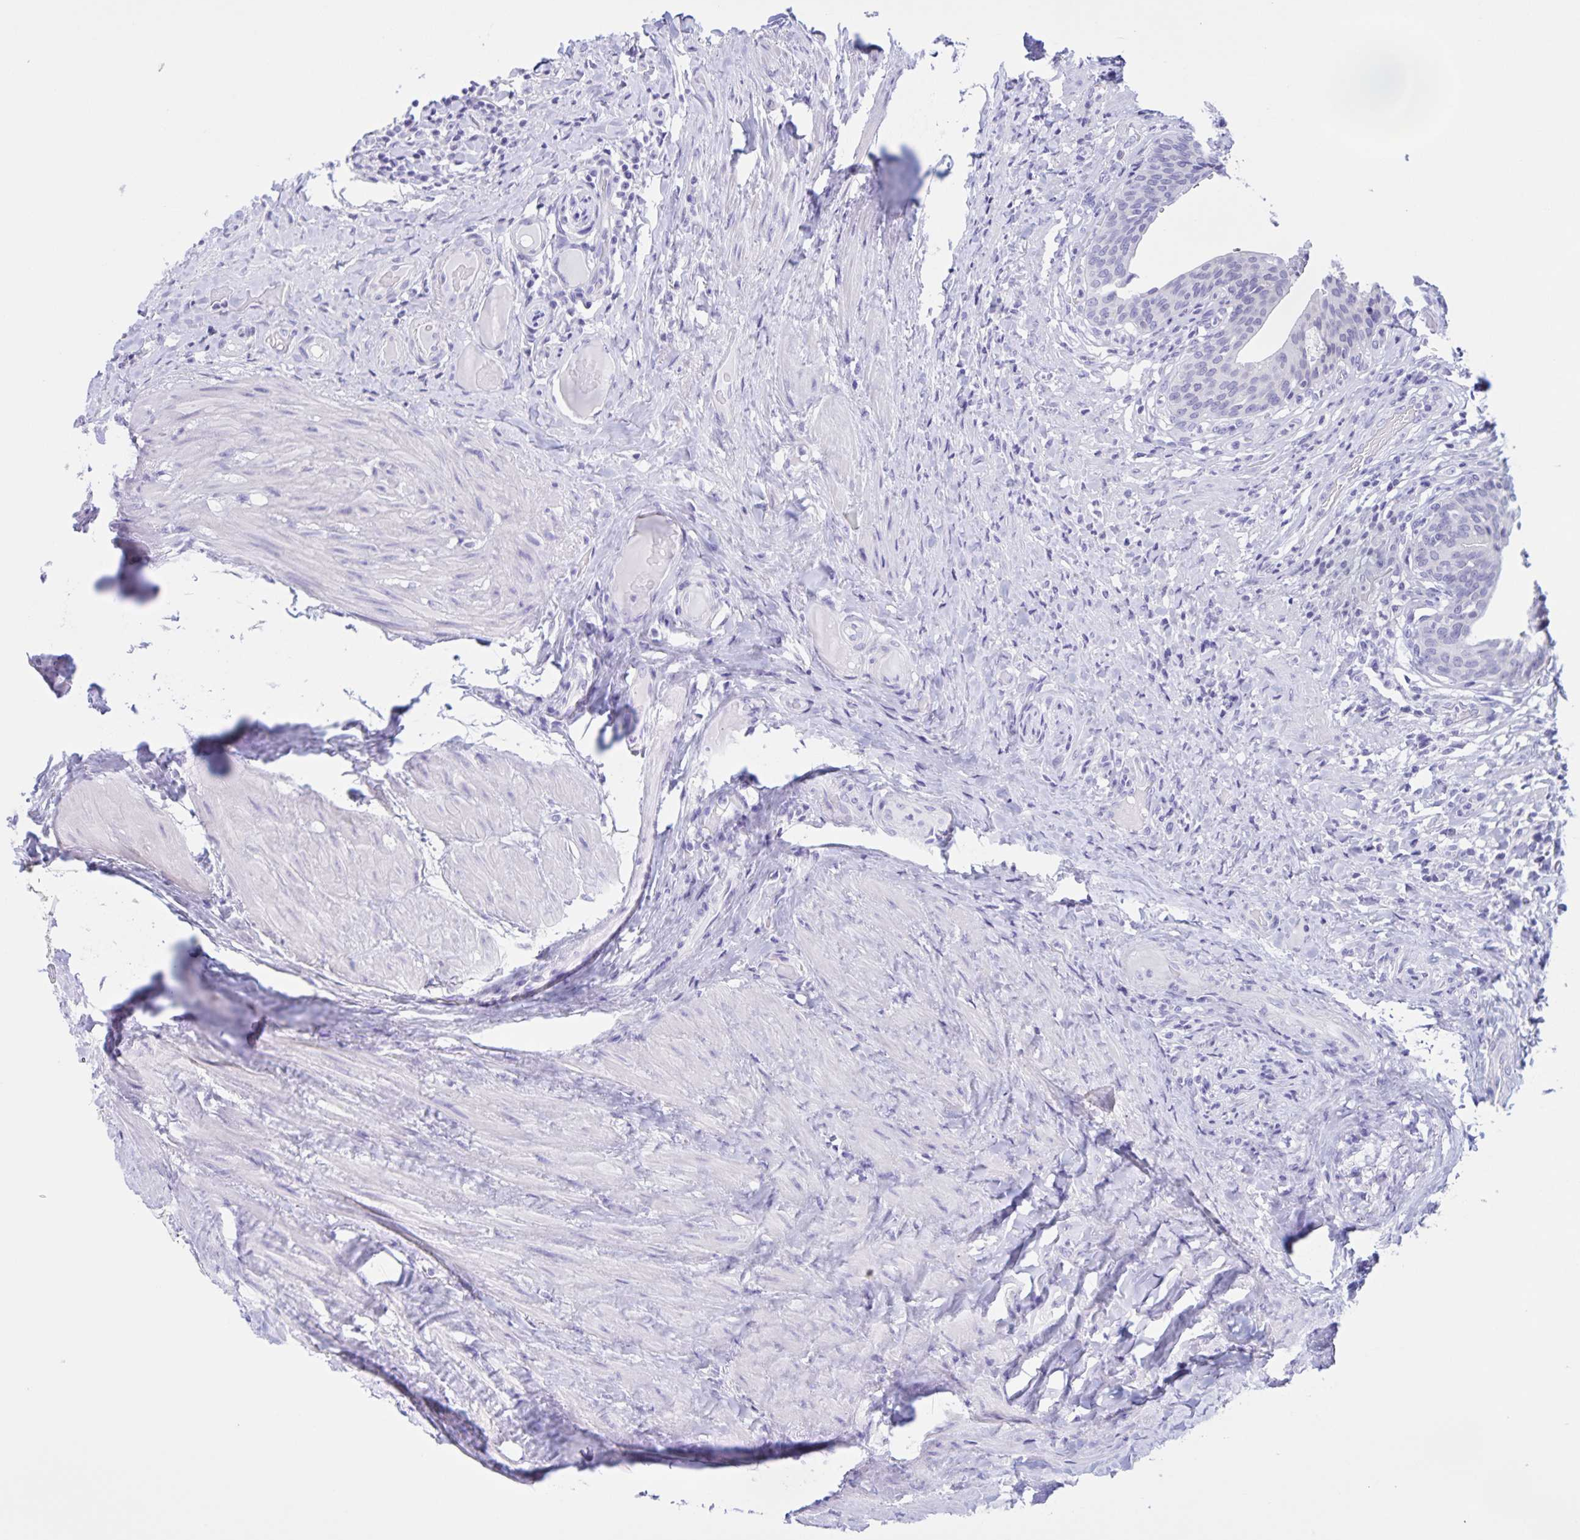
{"staining": {"intensity": "negative", "quantity": "none", "location": "none"}, "tissue": "urinary bladder", "cell_type": "Urothelial cells", "image_type": "normal", "snomed": [{"axis": "morphology", "description": "Normal tissue, NOS"}, {"axis": "topography", "description": "Urinary bladder"}, {"axis": "topography", "description": "Peripheral nerve tissue"}], "caption": "The histopathology image reveals no staining of urothelial cells in unremarkable urinary bladder. (Immunohistochemistry, brightfield microscopy, high magnification).", "gene": "TGIF2LX", "patient": {"sex": "male", "age": 66}}